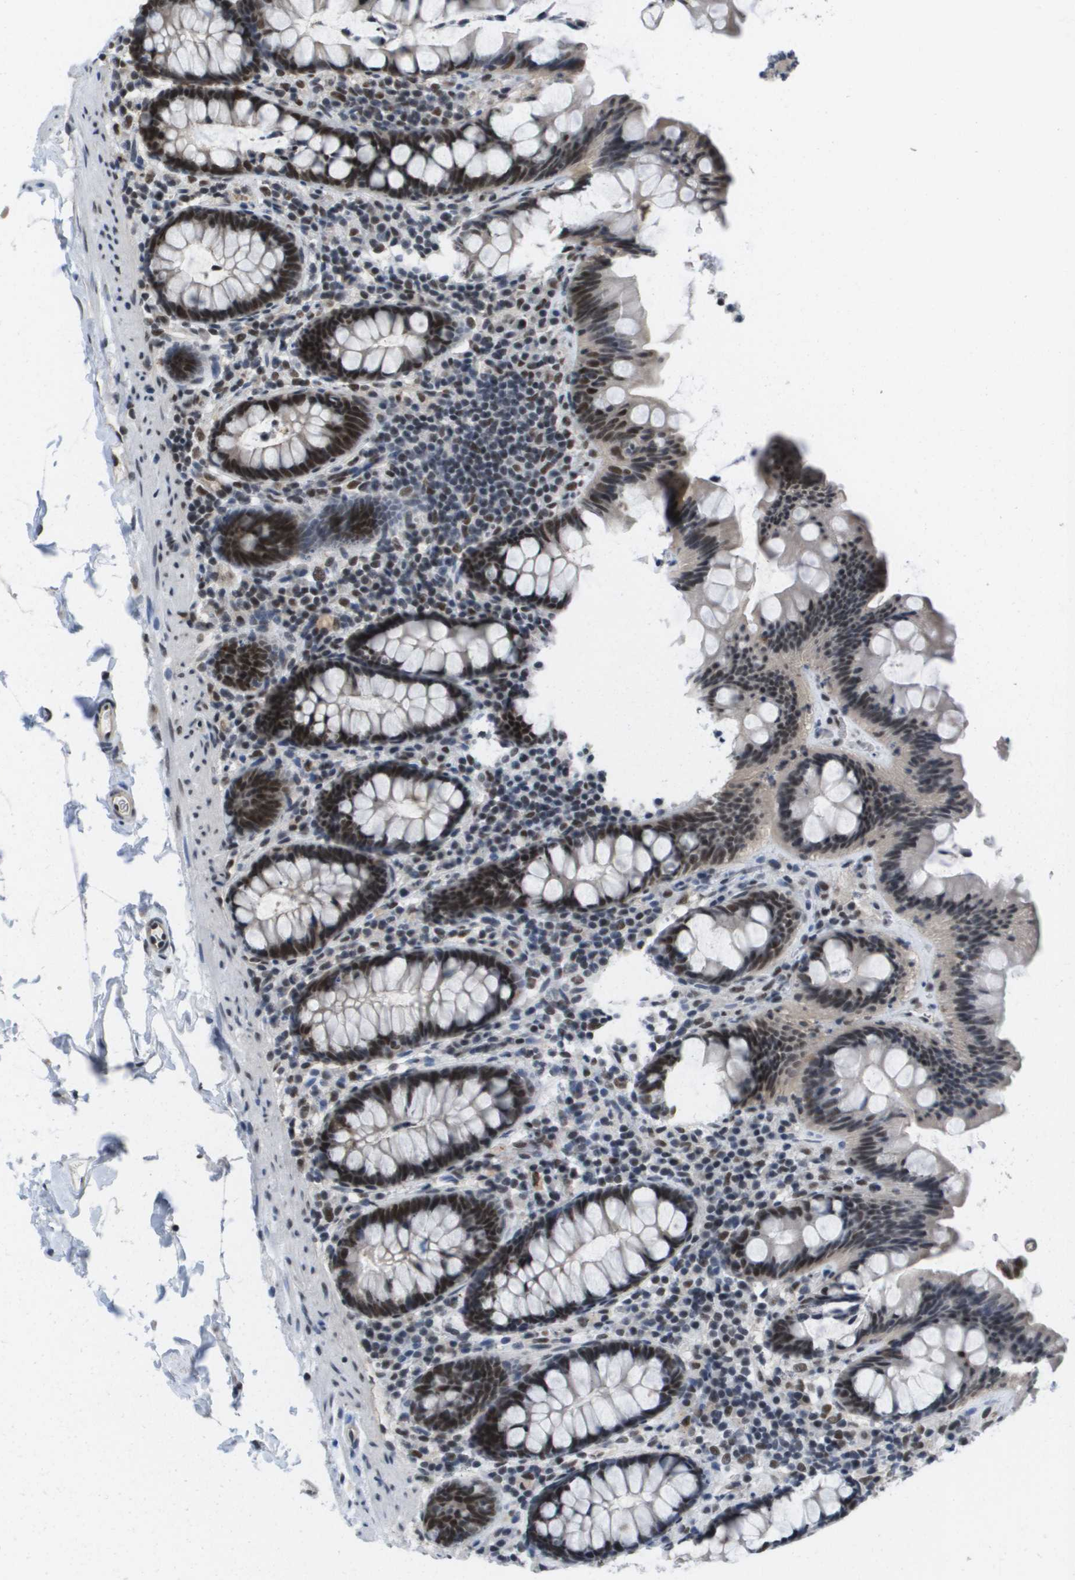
{"staining": {"intensity": "strong", "quantity": ">75%", "location": "nuclear"}, "tissue": "colon", "cell_type": "Endothelial cells", "image_type": "normal", "snomed": [{"axis": "morphology", "description": "Normal tissue, NOS"}, {"axis": "topography", "description": "Colon"}], "caption": "An IHC image of benign tissue is shown. Protein staining in brown highlights strong nuclear positivity in colon within endothelial cells.", "gene": "ISY1", "patient": {"sex": "female", "age": 80}}